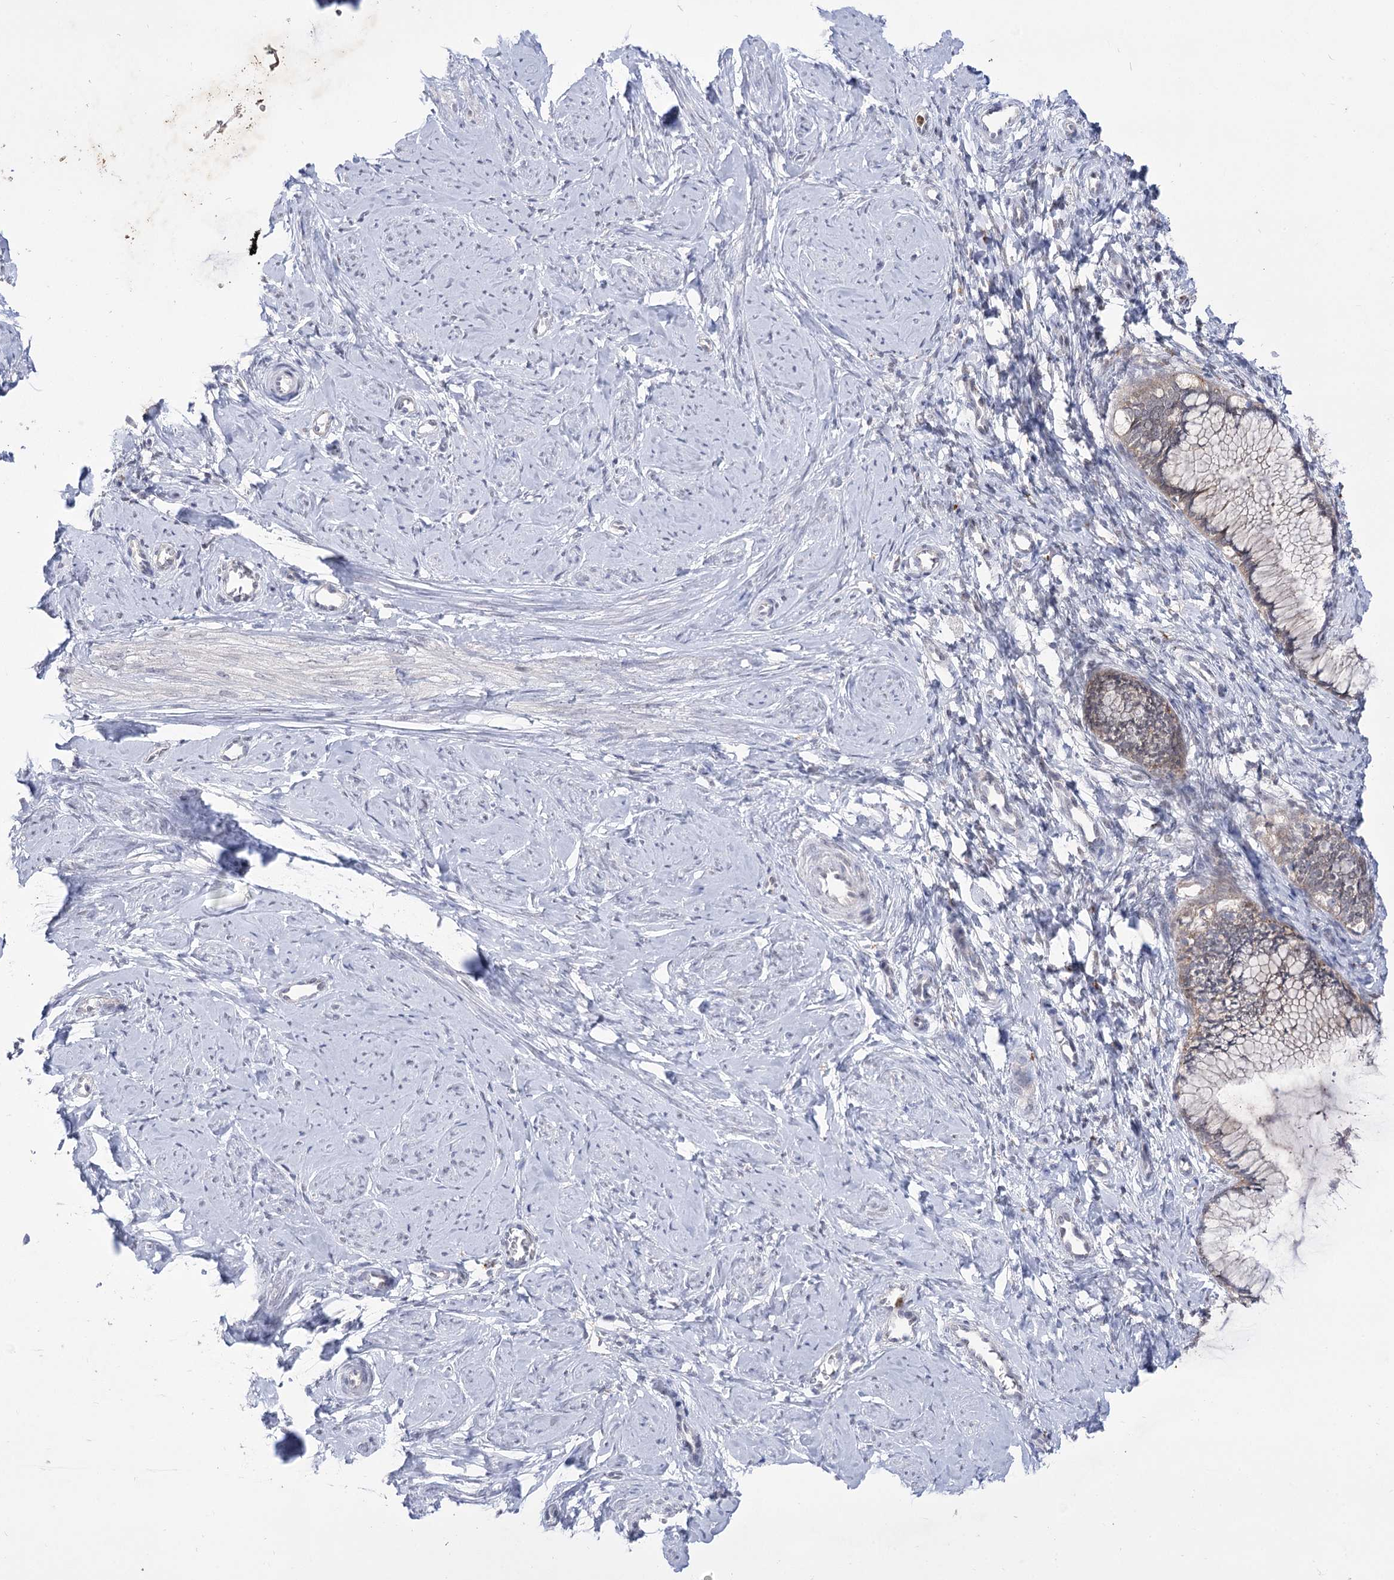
{"staining": {"intensity": "weak", "quantity": "25%-75%", "location": "cytoplasmic/membranous"}, "tissue": "cervix", "cell_type": "Glandular cells", "image_type": "normal", "snomed": [{"axis": "morphology", "description": "Normal tissue, NOS"}, {"axis": "morphology", "description": "Adenocarcinoma, NOS"}, {"axis": "topography", "description": "Cervix"}], "caption": "A high-resolution photomicrograph shows immunohistochemistry (IHC) staining of unremarkable cervix, which reveals weak cytoplasmic/membranous staining in approximately 25%-75% of glandular cells. The staining was performed using DAB (3,3'-diaminobenzidine), with brown indicating positive protein expression. Nuclei are stained blue with hematoxylin.", "gene": "SIAE", "patient": {"sex": "female", "age": 29}}